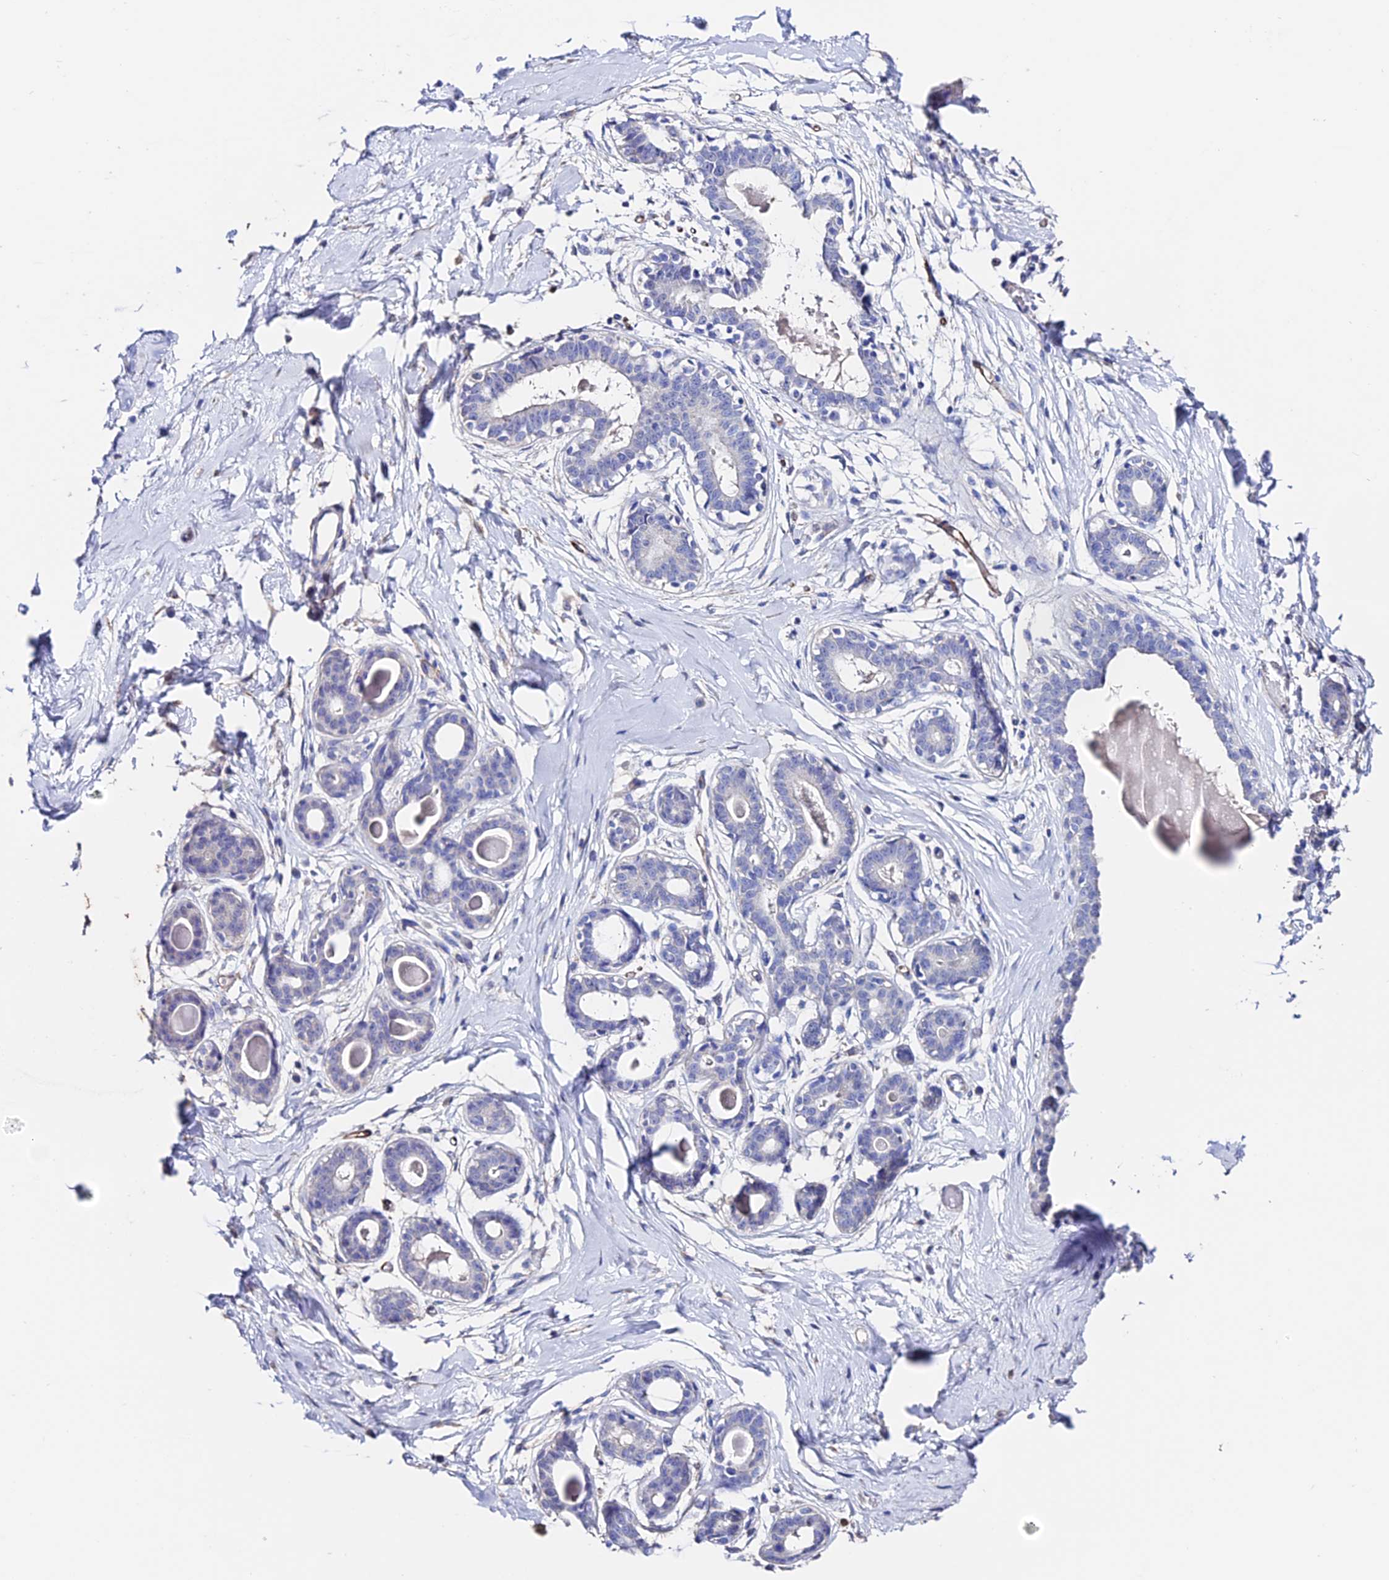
{"staining": {"intensity": "negative", "quantity": "none", "location": "none"}, "tissue": "breast", "cell_type": "Adipocytes", "image_type": "normal", "snomed": [{"axis": "morphology", "description": "Normal tissue, NOS"}, {"axis": "topography", "description": "Breast"}], "caption": "Histopathology image shows no protein positivity in adipocytes of unremarkable breast. (DAB IHC visualized using brightfield microscopy, high magnification).", "gene": "ESM1", "patient": {"sex": "female", "age": 45}}